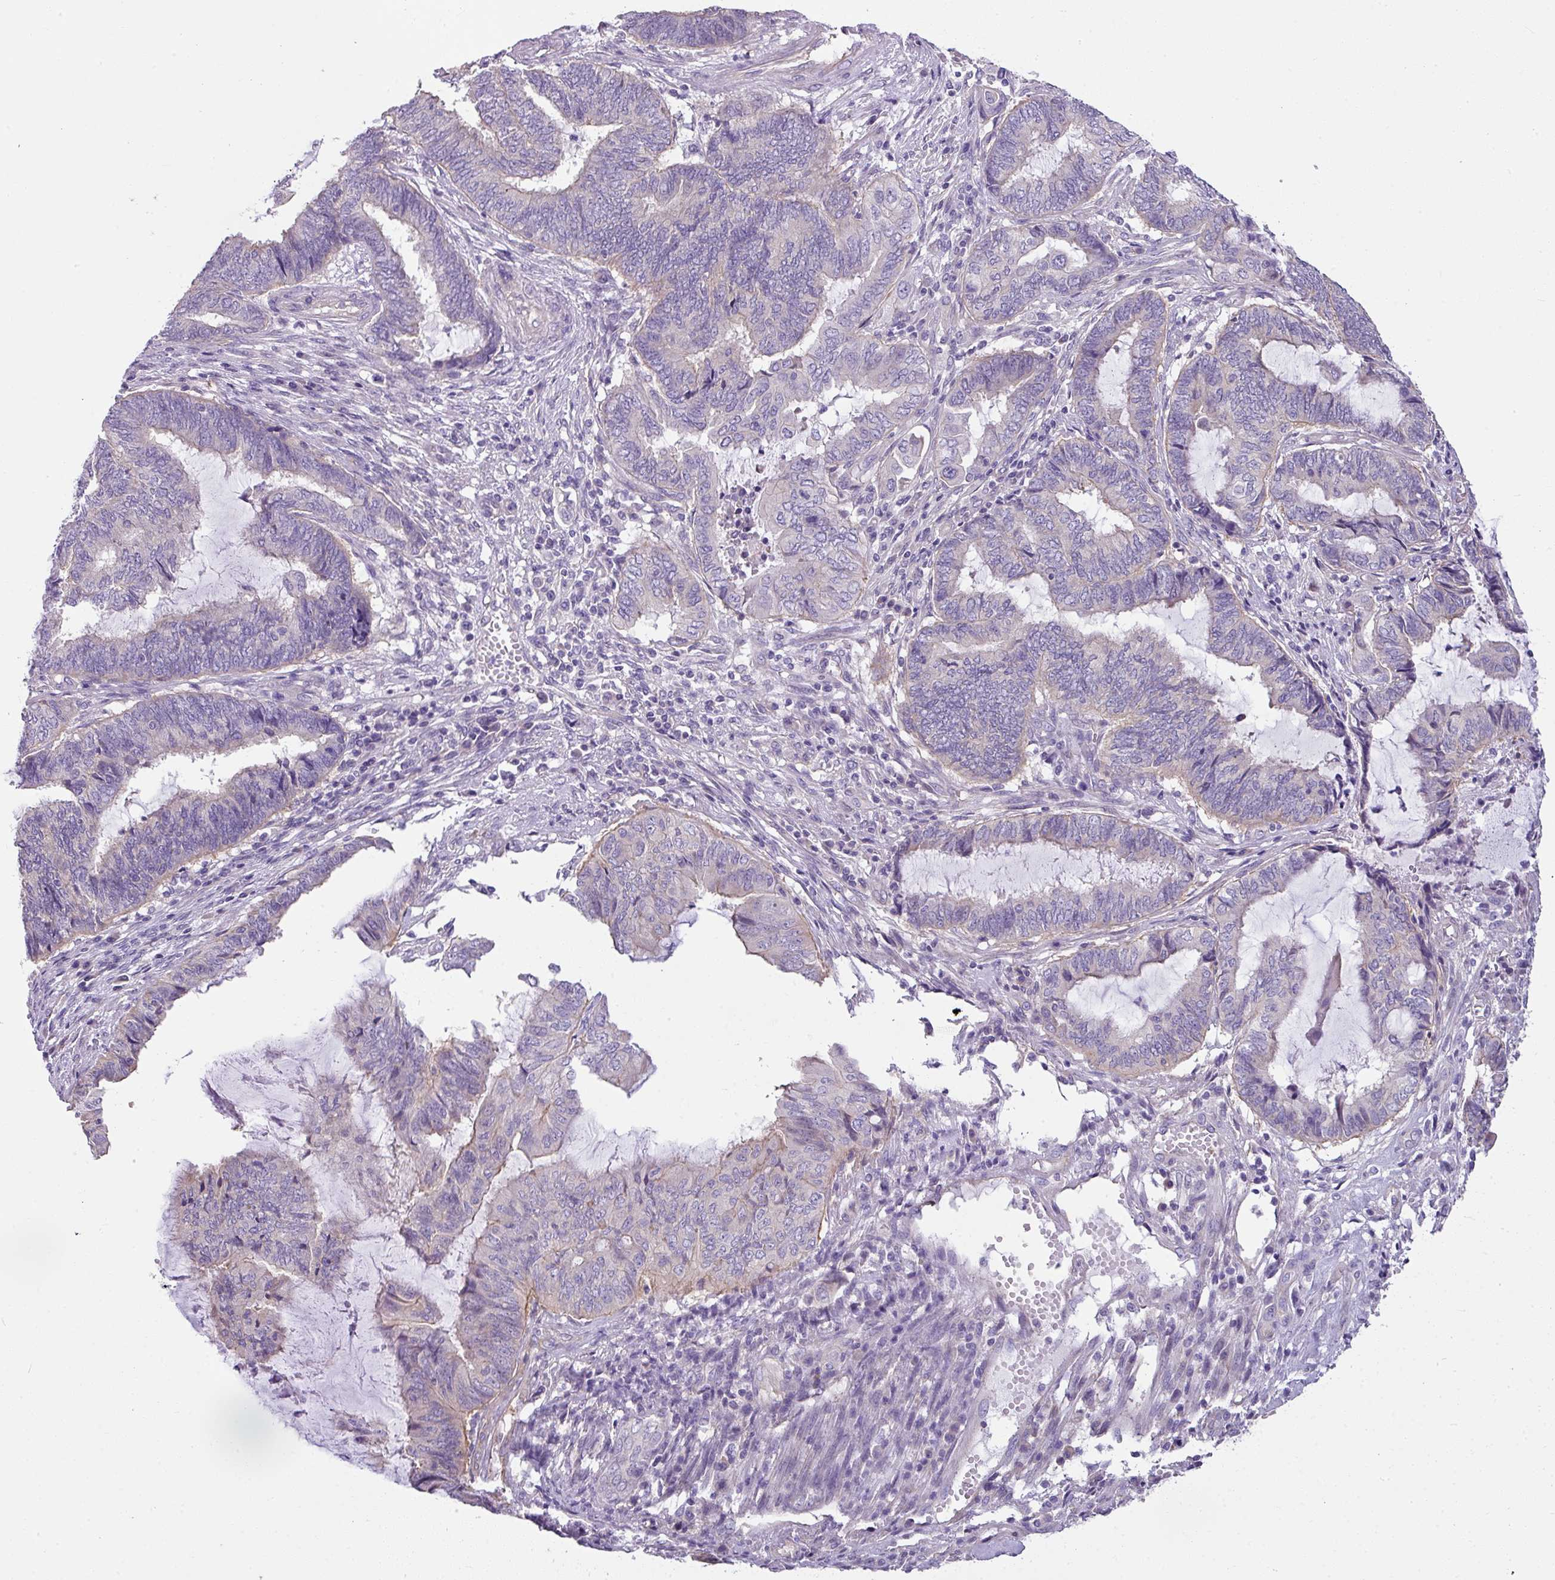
{"staining": {"intensity": "negative", "quantity": "none", "location": "none"}, "tissue": "endometrial cancer", "cell_type": "Tumor cells", "image_type": "cancer", "snomed": [{"axis": "morphology", "description": "Adenocarcinoma, NOS"}, {"axis": "topography", "description": "Uterus"}, {"axis": "topography", "description": "Endometrium"}], "caption": "High magnification brightfield microscopy of adenocarcinoma (endometrial) stained with DAB (brown) and counterstained with hematoxylin (blue): tumor cells show no significant expression.", "gene": "PALS2", "patient": {"sex": "female", "age": 70}}